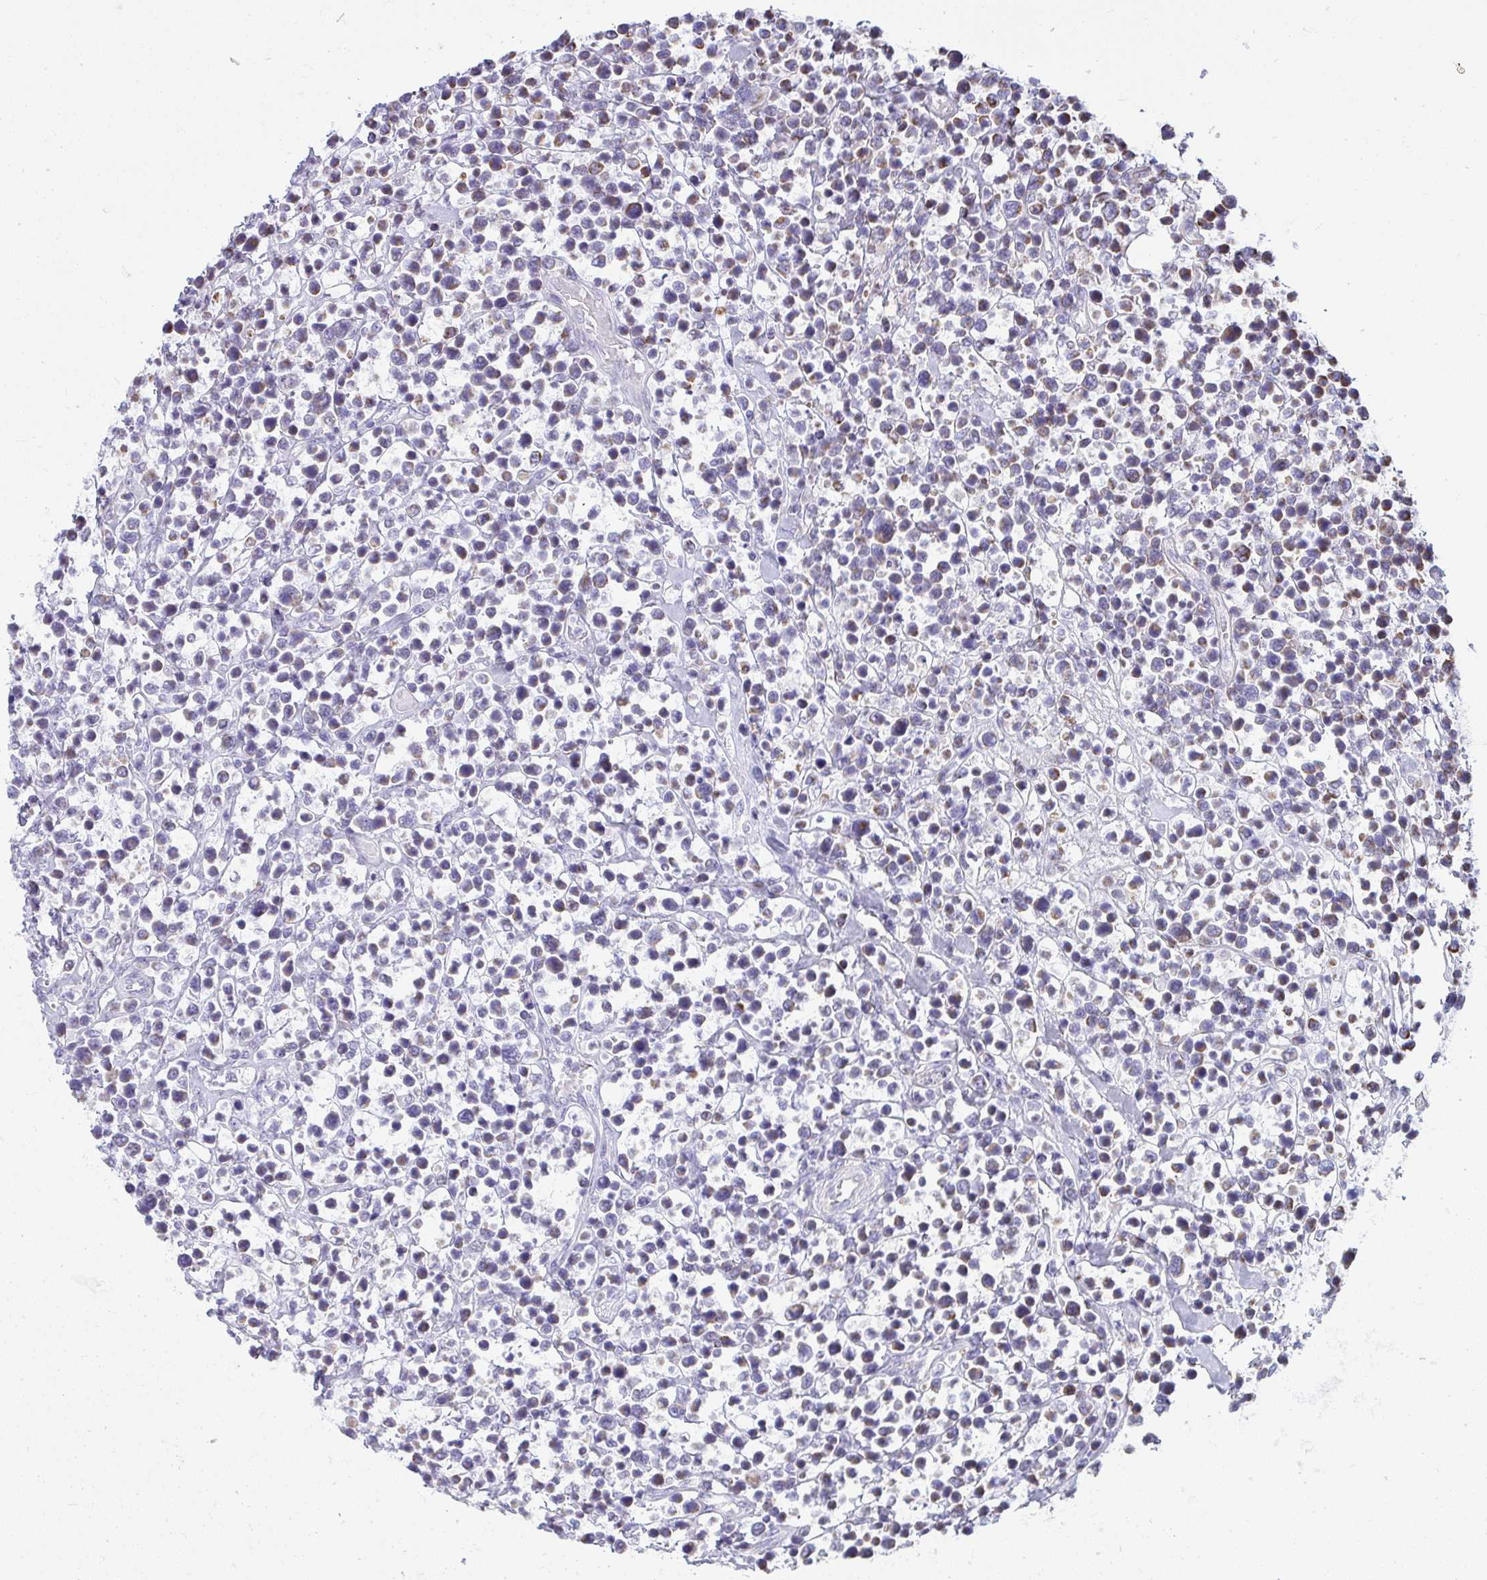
{"staining": {"intensity": "negative", "quantity": "none", "location": "none"}, "tissue": "lymphoma", "cell_type": "Tumor cells", "image_type": "cancer", "snomed": [{"axis": "morphology", "description": "Malignant lymphoma, non-Hodgkin's type, High grade"}, {"axis": "topography", "description": "Soft tissue"}], "caption": "A high-resolution histopathology image shows immunohistochemistry (IHC) staining of lymphoma, which shows no significant expression in tumor cells.", "gene": "SLC6A1", "patient": {"sex": "female", "age": 56}}